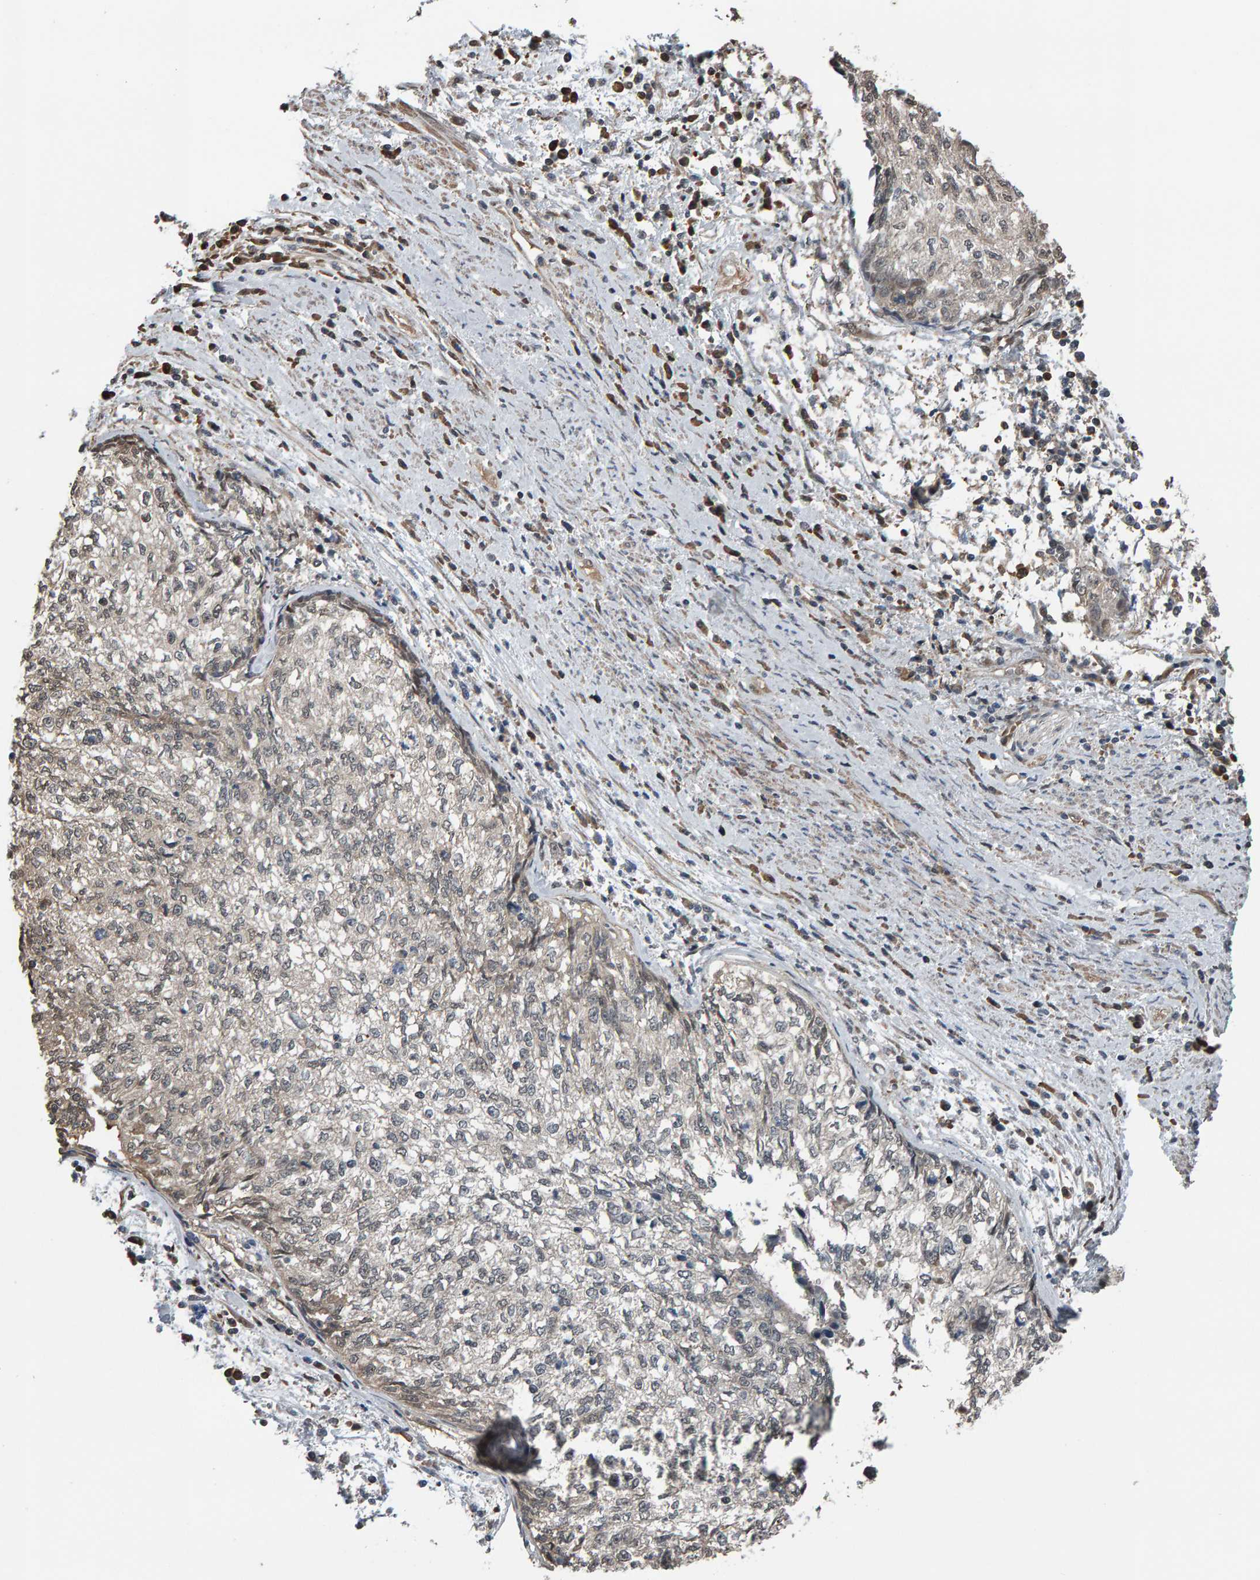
{"staining": {"intensity": "weak", "quantity": "<25%", "location": "cytoplasmic/membranous"}, "tissue": "cervical cancer", "cell_type": "Tumor cells", "image_type": "cancer", "snomed": [{"axis": "morphology", "description": "Squamous cell carcinoma, NOS"}, {"axis": "topography", "description": "Cervix"}], "caption": "The photomicrograph exhibits no significant staining in tumor cells of cervical squamous cell carcinoma. (DAB IHC, high magnification).", "gene": "COASY", "patient": {"sex": "female", "age": 57}}